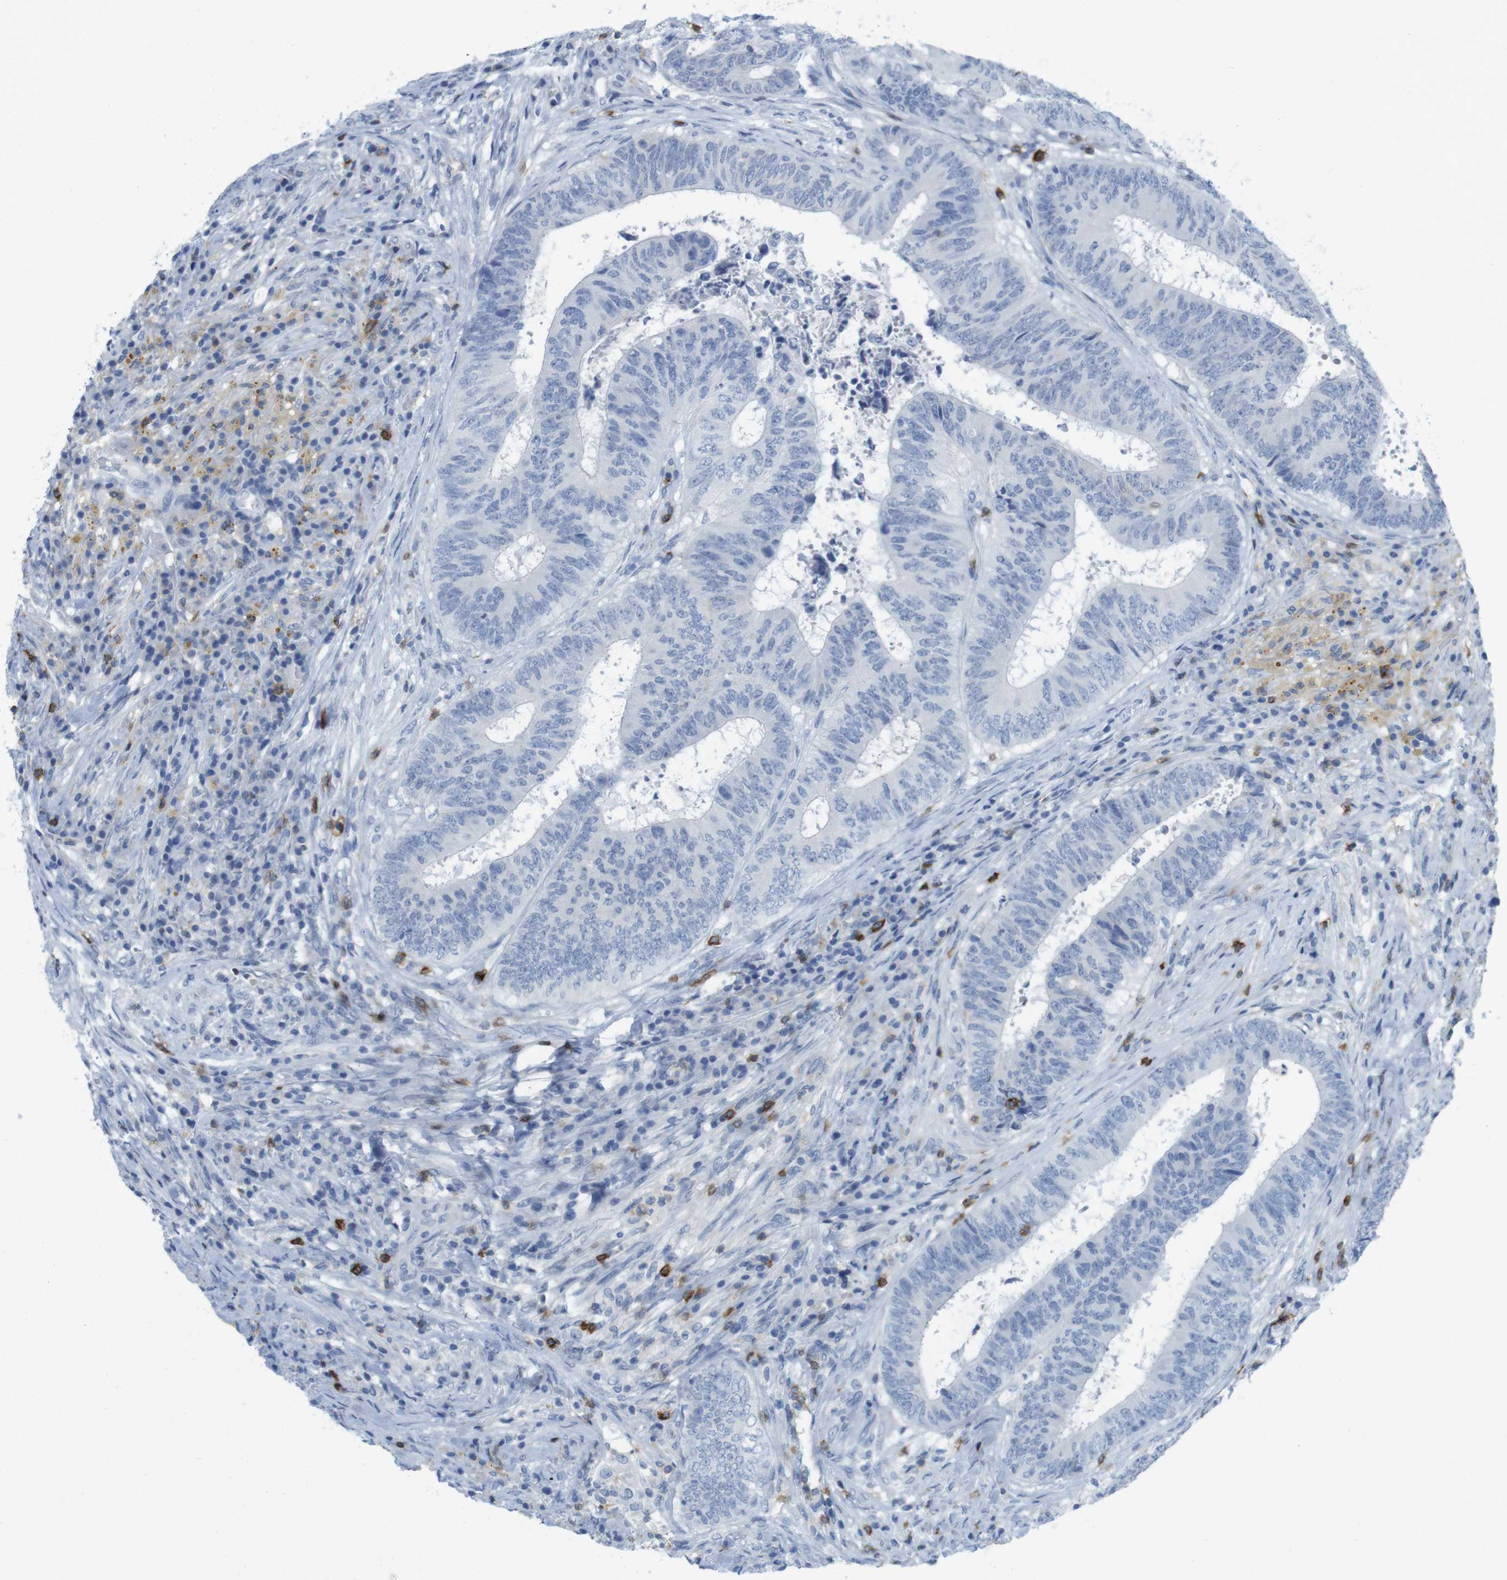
{"staining": {"intensity": "negative", "quantity": "none", "location": "none"}, "tissue": "colorectal cancer", "cell_type": "Tumor cells", "image_type": "cancer", "snomed": [{"axis": "morphology", "description": "Adenocarcinoma, NOS"}, {"axis": "topography", "description": "Rectum"}], "caption": "Tumor cells show no significant positivity in adenocarcinoma (colorectal).", "gene": "CD5", "patient": {"sex": "male", "age": 72}}